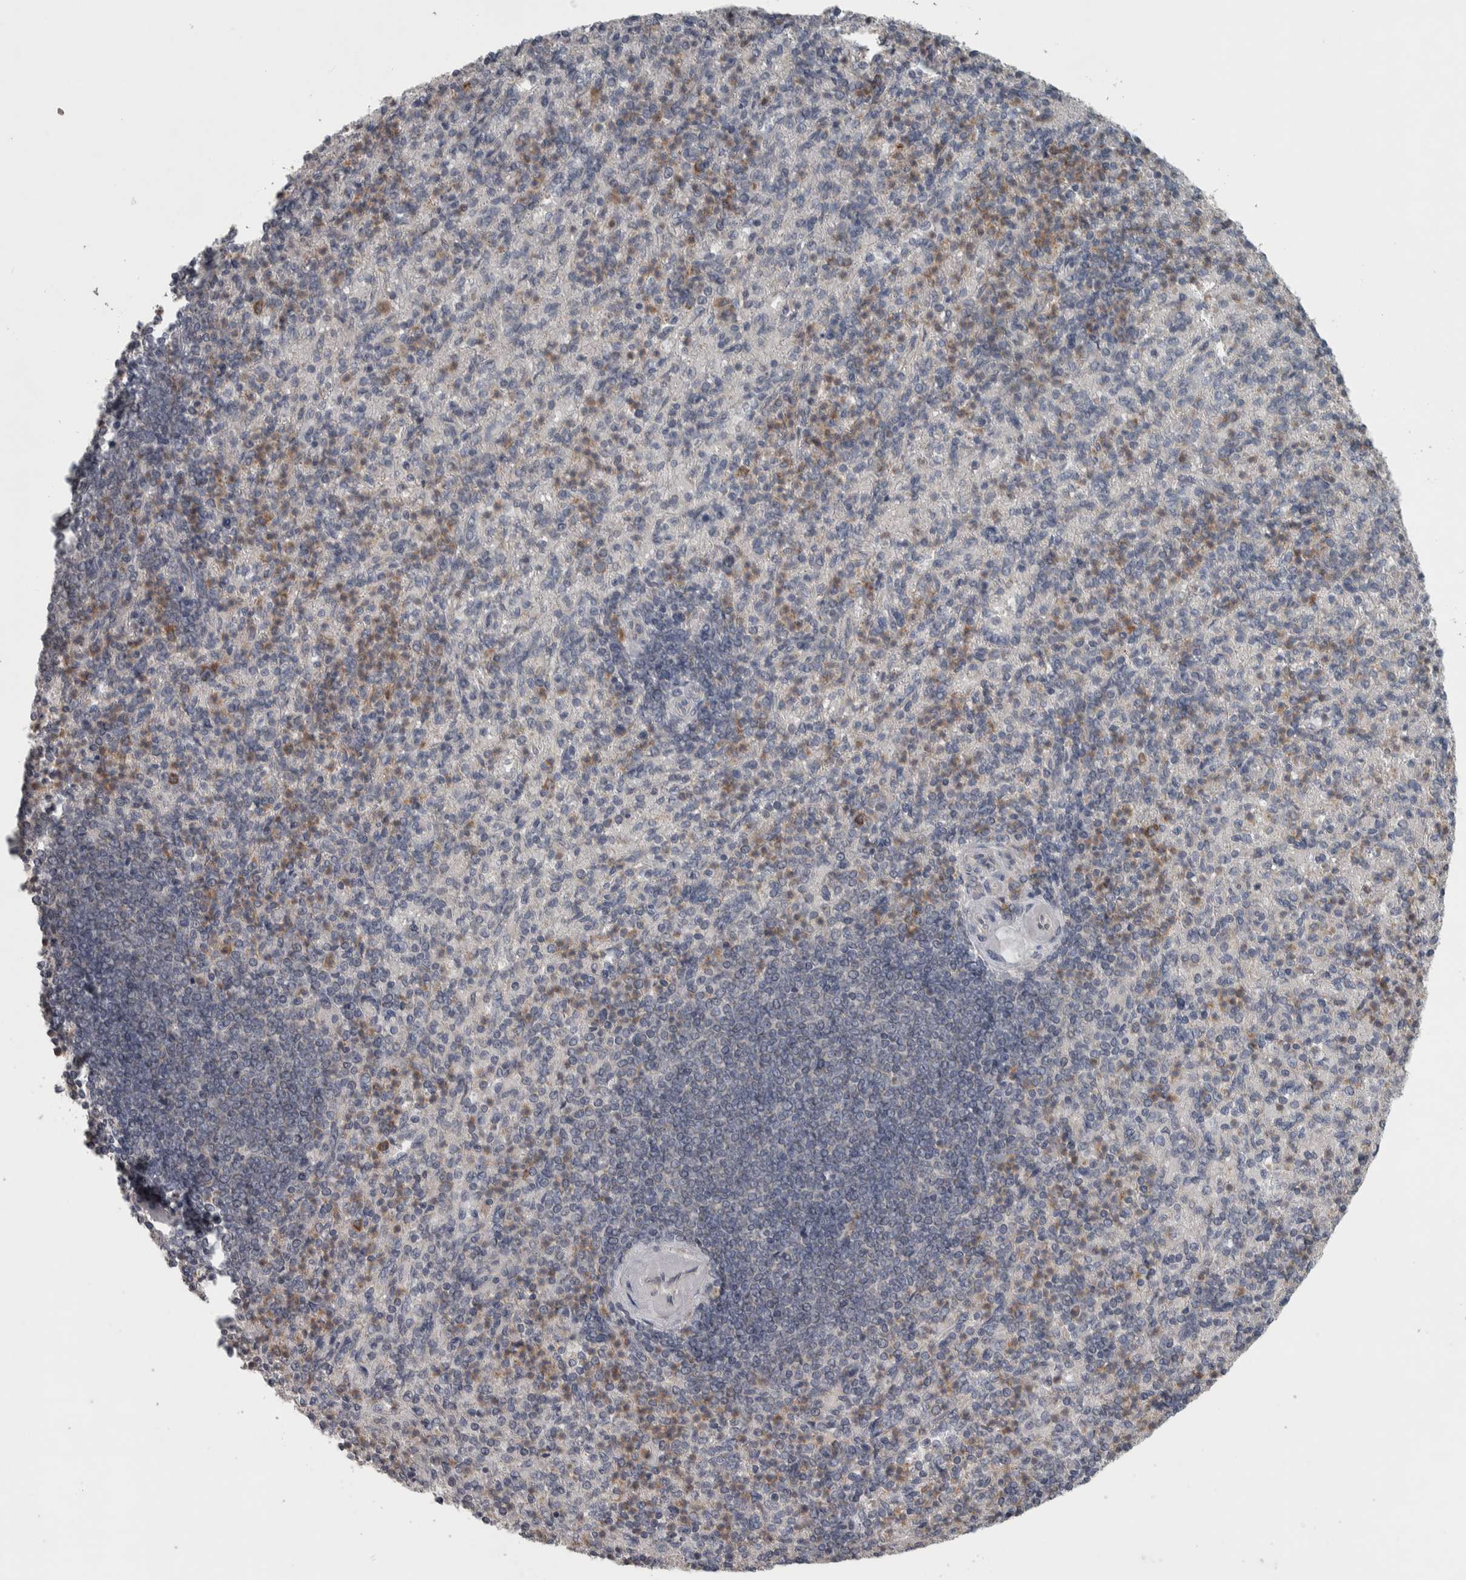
{"staining": {"intensity": "moderate", "quantity": "<25%", "location": "cytoplasmic/membranous"}, "tissue": "spleen", "cell_type": "Cells in red pulp", "image_type": "normal", "snomed": [{"axis": "morphology", "description": "Normal tissue, NOS"}, {"axis": "topography", "description": "Spleen"}], "caption": "A photomicrograph of human spleen stained for a protein demonstrates moderate cytoplasmic/membranous brown staining in cells in red pulp.", "gene": "SRP68", "patient": {"sex": "female", "age": 74}}